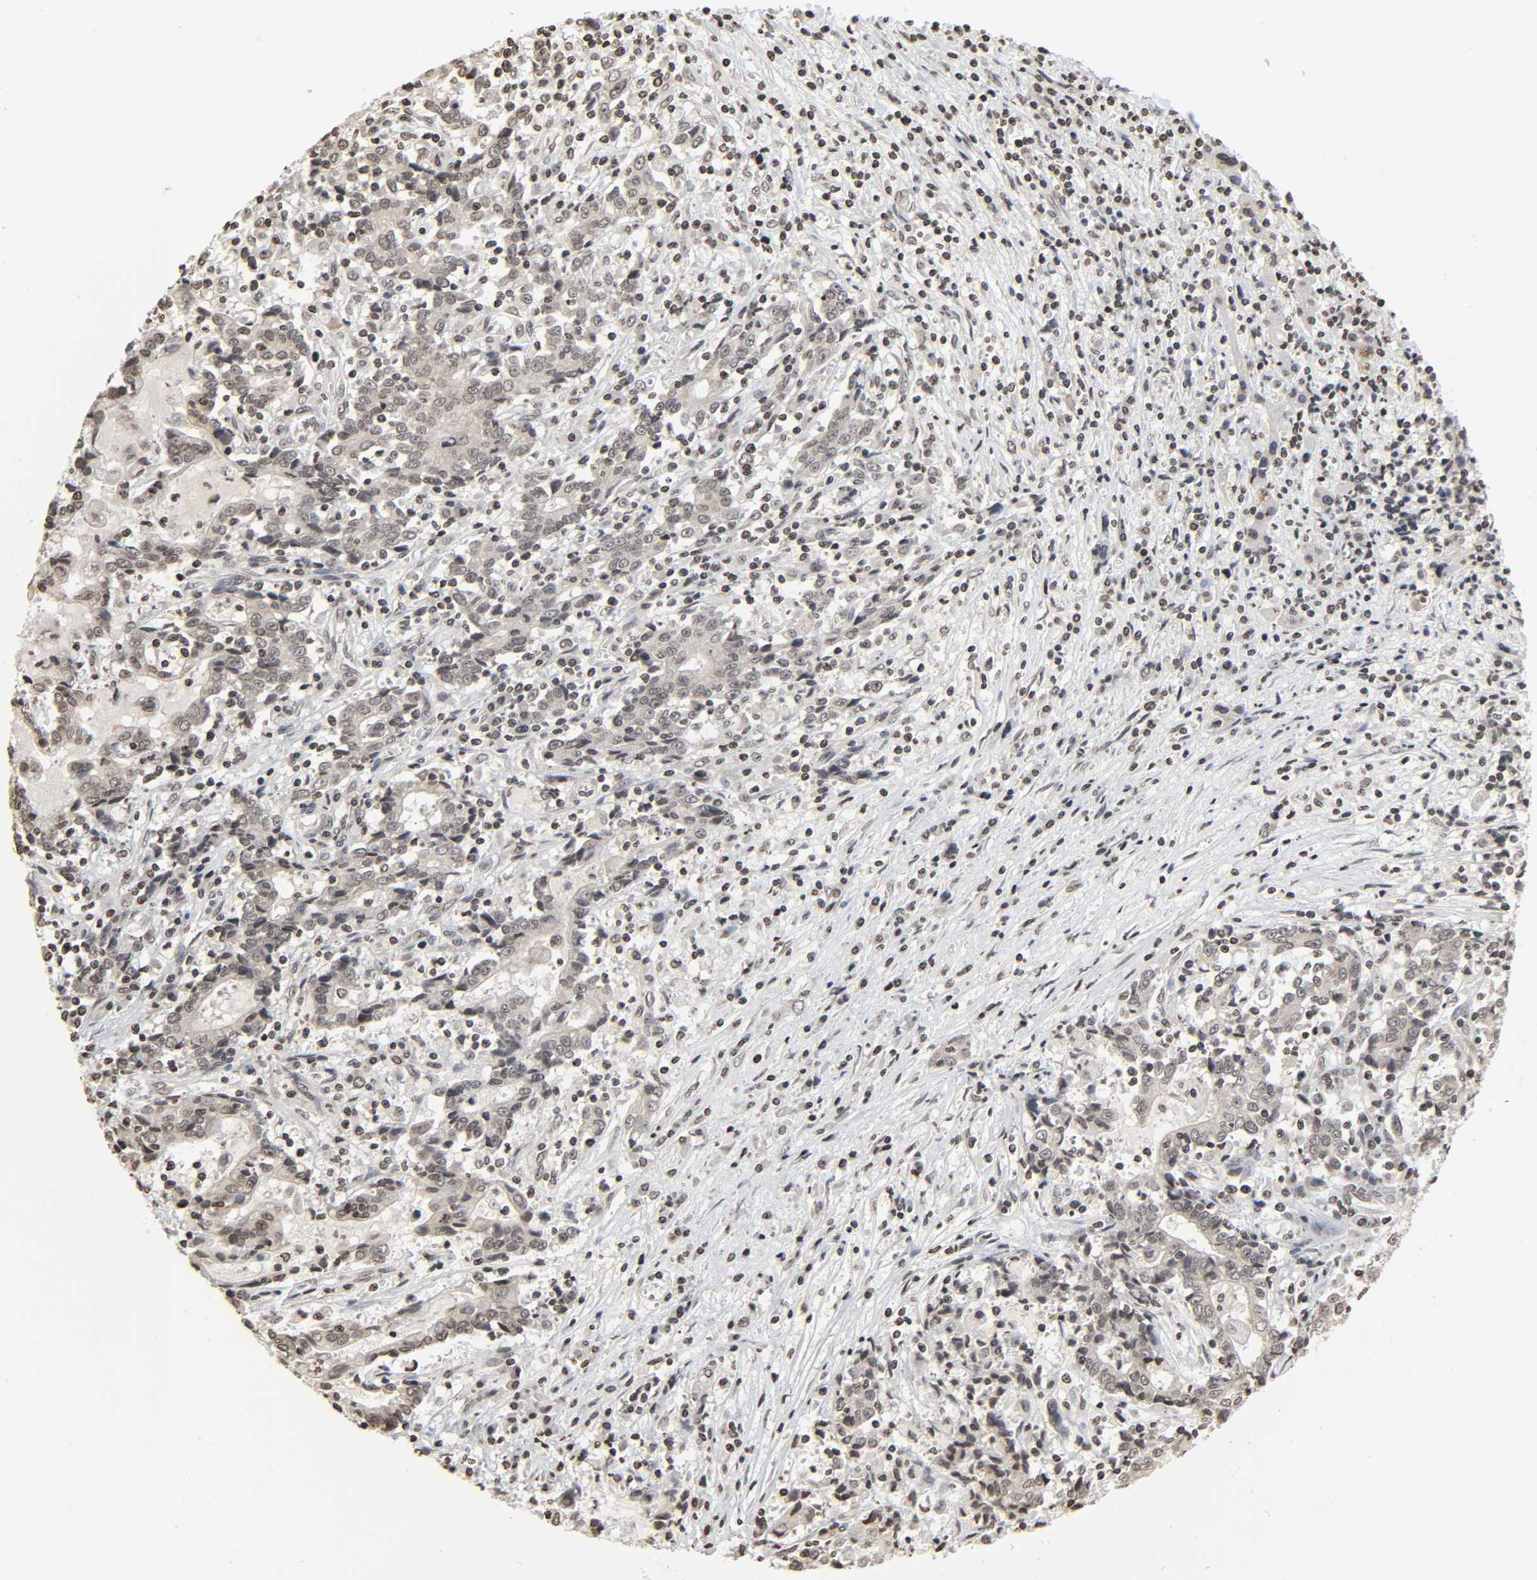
{"staining": {"intensity": "weak", "quantity": ">75%", "location": "nuclear"}, "tissue": "liver cancer", "cell_type": "Tumor cells", "image_type": "cancer", "snomed": [{"axis": "morphology", "description": "Cholangiocarcinoma"}, {"axis": "topography", "description": "Liver"}], "caption": "The immunohistochemical stain highlights weak nuclear staining in tumor cells of cholangiocarcinoma (liver) tissue.", "gene": "ELAVL1", "patient": {"sex": "male", "age": 57}}